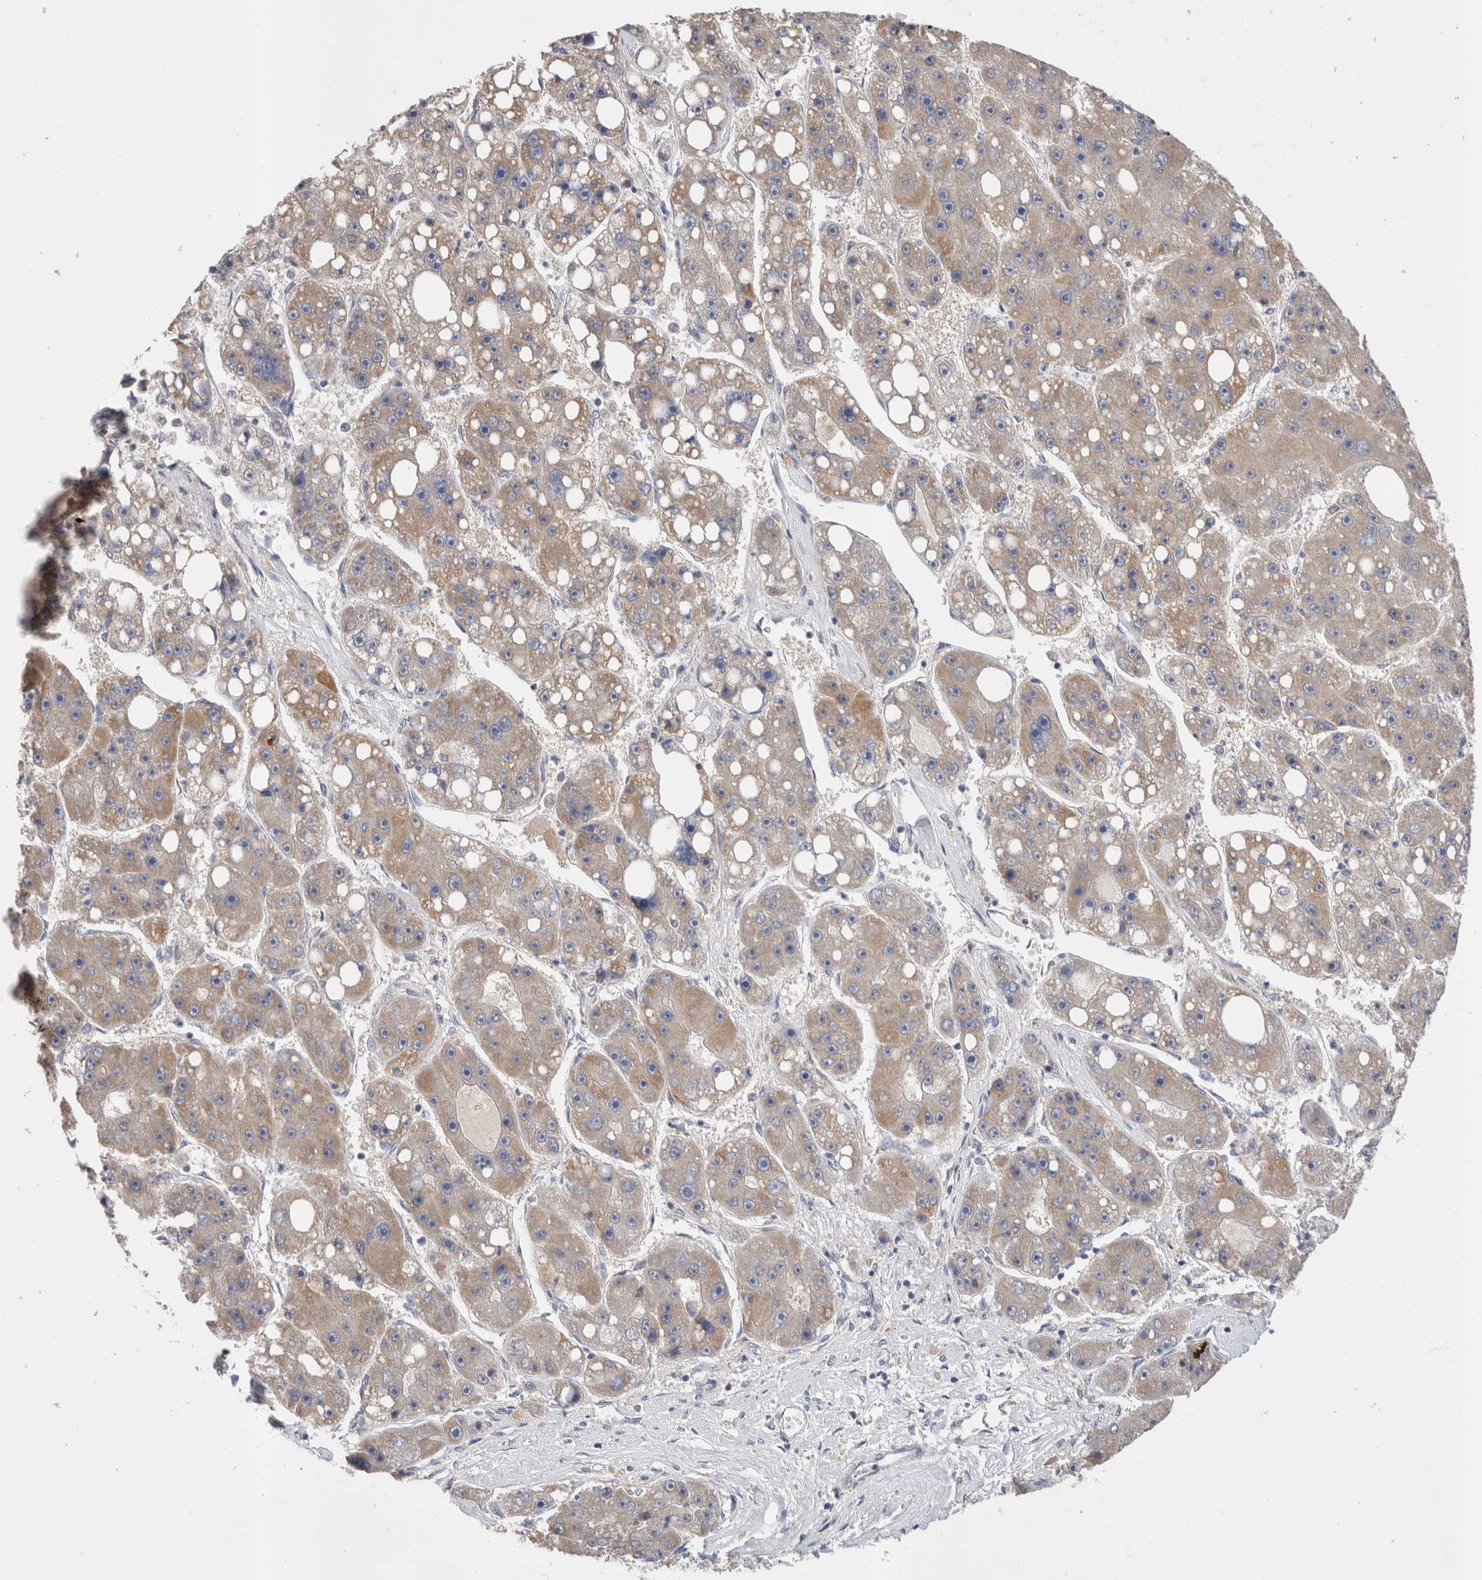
{"staining": {"intensity": "weak", "quantity": ">75%", "location": "cytoplasmic/membranous"}, "tissue": "liver cancer", "cell_type": "Tumor cells", "image_type": "cancer", "snomed": [{"axis": "morphology", "description": "Carcinoma, Hepatocellular, NOS"}, {"axis": "topography", "description": "Liver"}], "caption": "Immunohistochemistry photomicrograph of neoplastic tissue: human liver hepatocellular carcinoma stained using immunohistochemistry reveals low levels of weak protein expression localized specifically in the cytoplasmic/membranous of tumor cells, appearing as a cytoplasmic/membranous brown color.", "gene": "IARS2", "patient": {"sex": "female", "age": 61}}